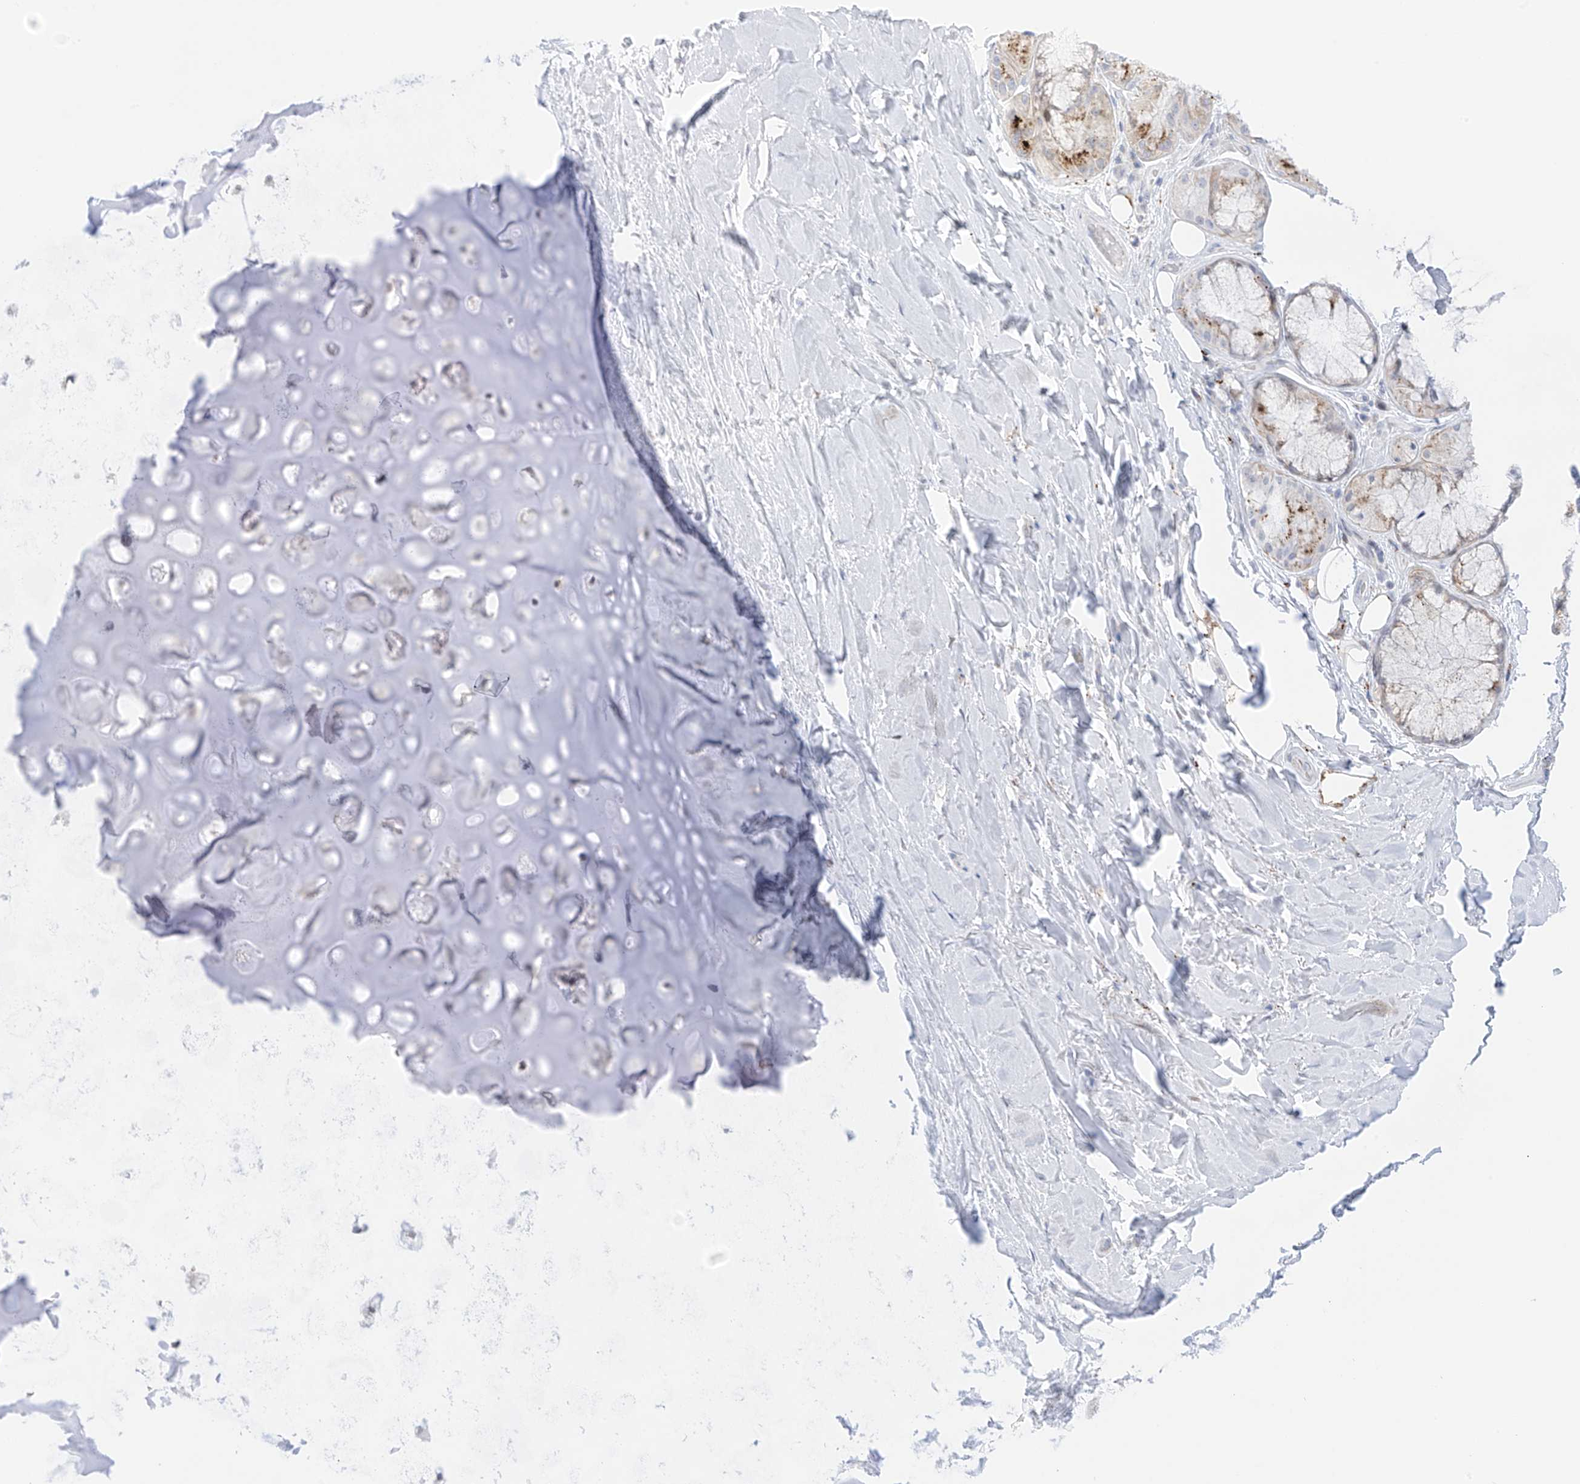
{"staining": {"intensity": "negative", "quantity": "none", "location": "none"}, "tissue": "adipose tissue", "cell_type": "Adipocytes", "image_type": "normal", "snomed": [{"axis": "morphology", "description": "Normal tissue, NOS"}, {"axis": "morphology", "description": "Squamous cell carcinoma, NOS"}, {"axis": "topography", "description": "Lymph node"}, {"axis": "topography", "description": "Bronchus"}, {"axis": "topography", "description": "Lung"}], "caption": "This is an immunohistochemistry micrograph of unremarkable human adipose tissue. There is no staining in adipocytes.", "gene": "PSPH", "patient": {"sex": "male", "age": 66}}